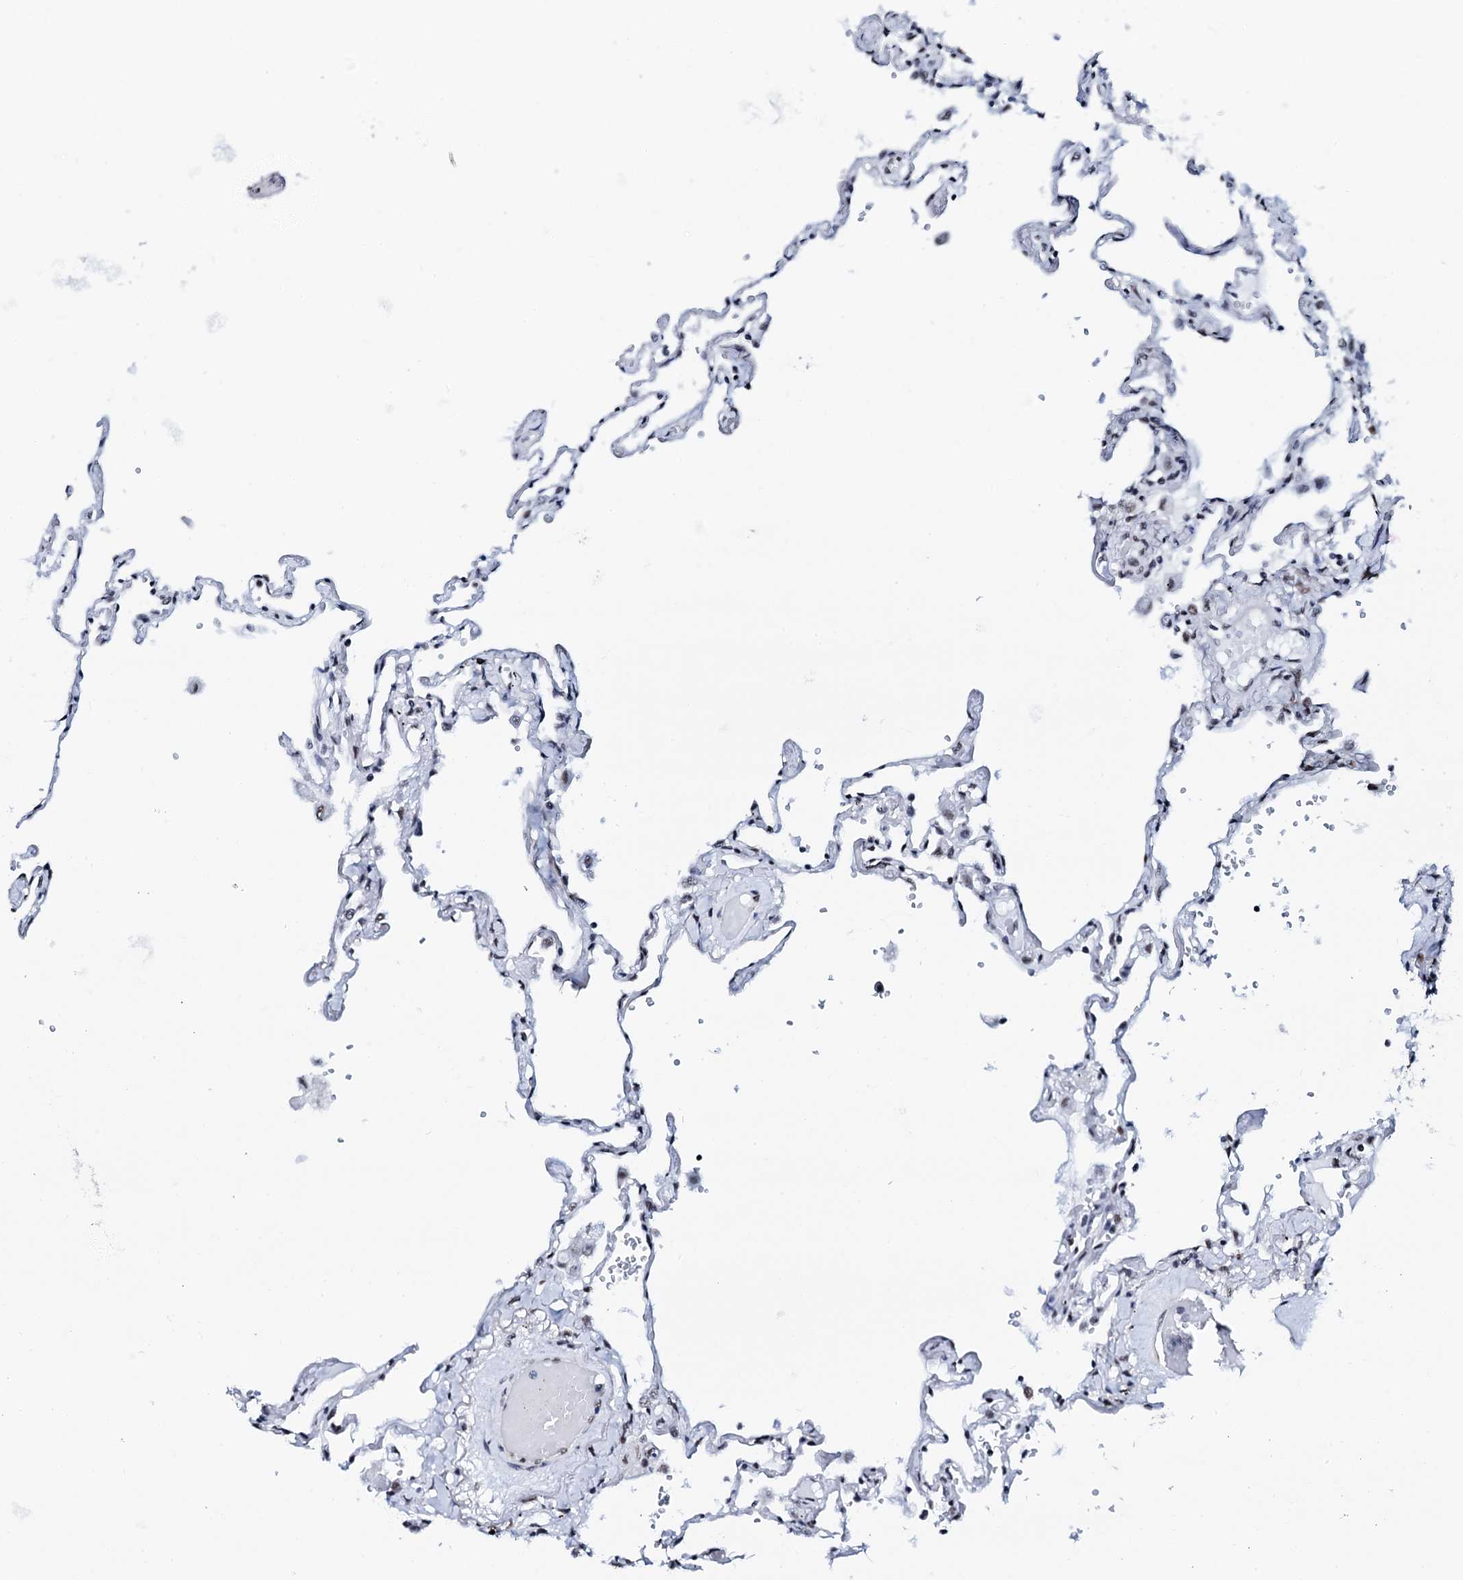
{"staining": {"intensity": "strong", "quantity": "<25%", "location": "nuclear"}, "tissue": "lung", "cell_type": "Alveolar cells", "image_type": "normal", "snomed": [{"axis": "morphology", "description": "Normal tissue, NOS"}, {"axis": "topography", "description": "Lung"}], "caption": "The histopathology image reveals immunohistochemical staining of benign lung. There is strong nuclear positivity is present in approximately <25% of alveolar cells. The protein is shown in brown color, while the nuclei are stained blue.", "gene": "NKAPD1", "patient": {"sex": "female", "age": 67}}